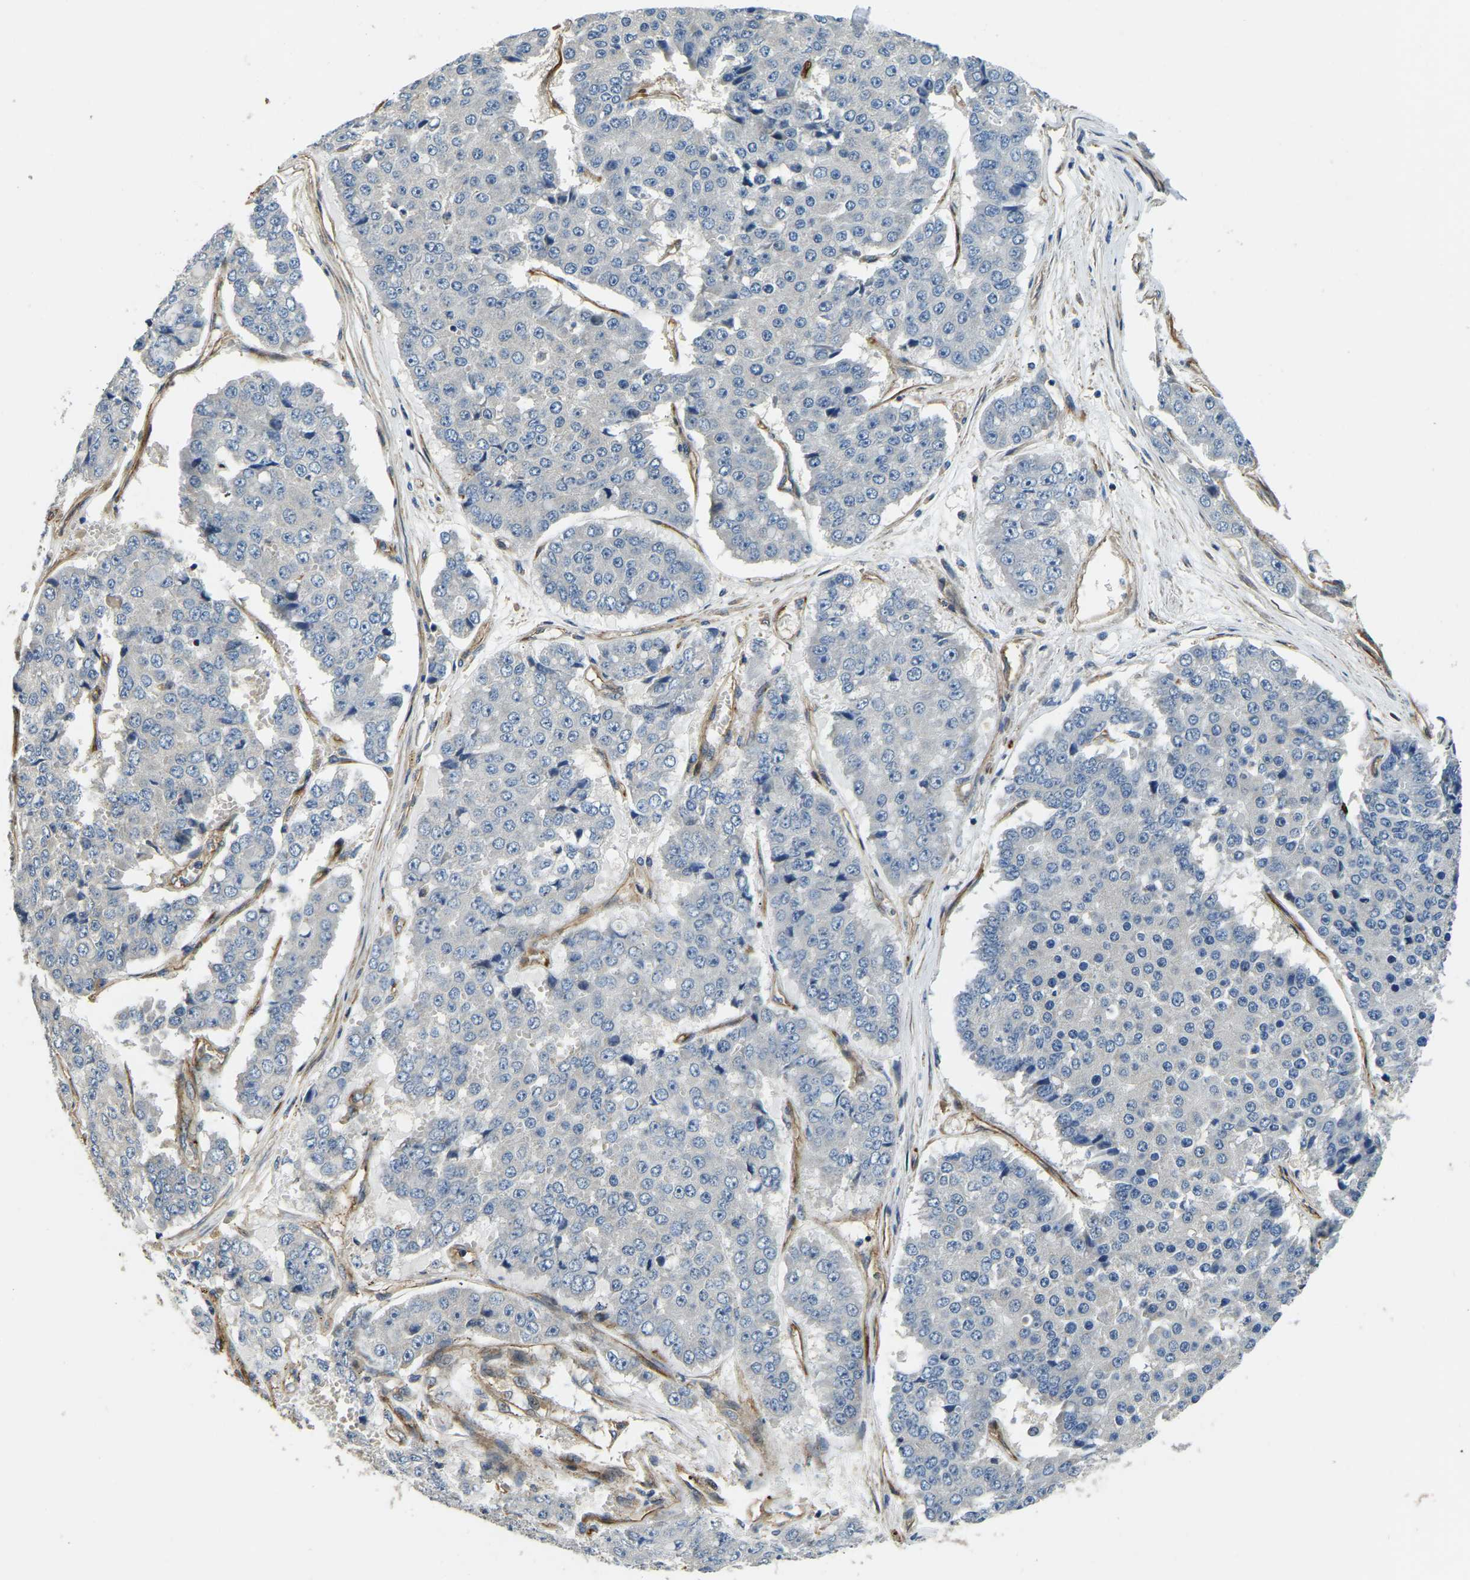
{"staining": {"intensity": "negative", "quantity": "none", "location": "none"}, "tissue": "pancreatic cancer", "cell_type": "Tumor cells", "image_type": "cancer", "snomed": [{"axis": "morphology", "description": "Adenocarcinoma, NOS"}, {"axis": "topography", "description": "Pancreas"}], "caption": "Pancreatic cancer was stained to show a protein in brown. There is no significant staining in tumor cells.", "gene": "RNF39", "patient": {"sex": "male", "age": 50}}